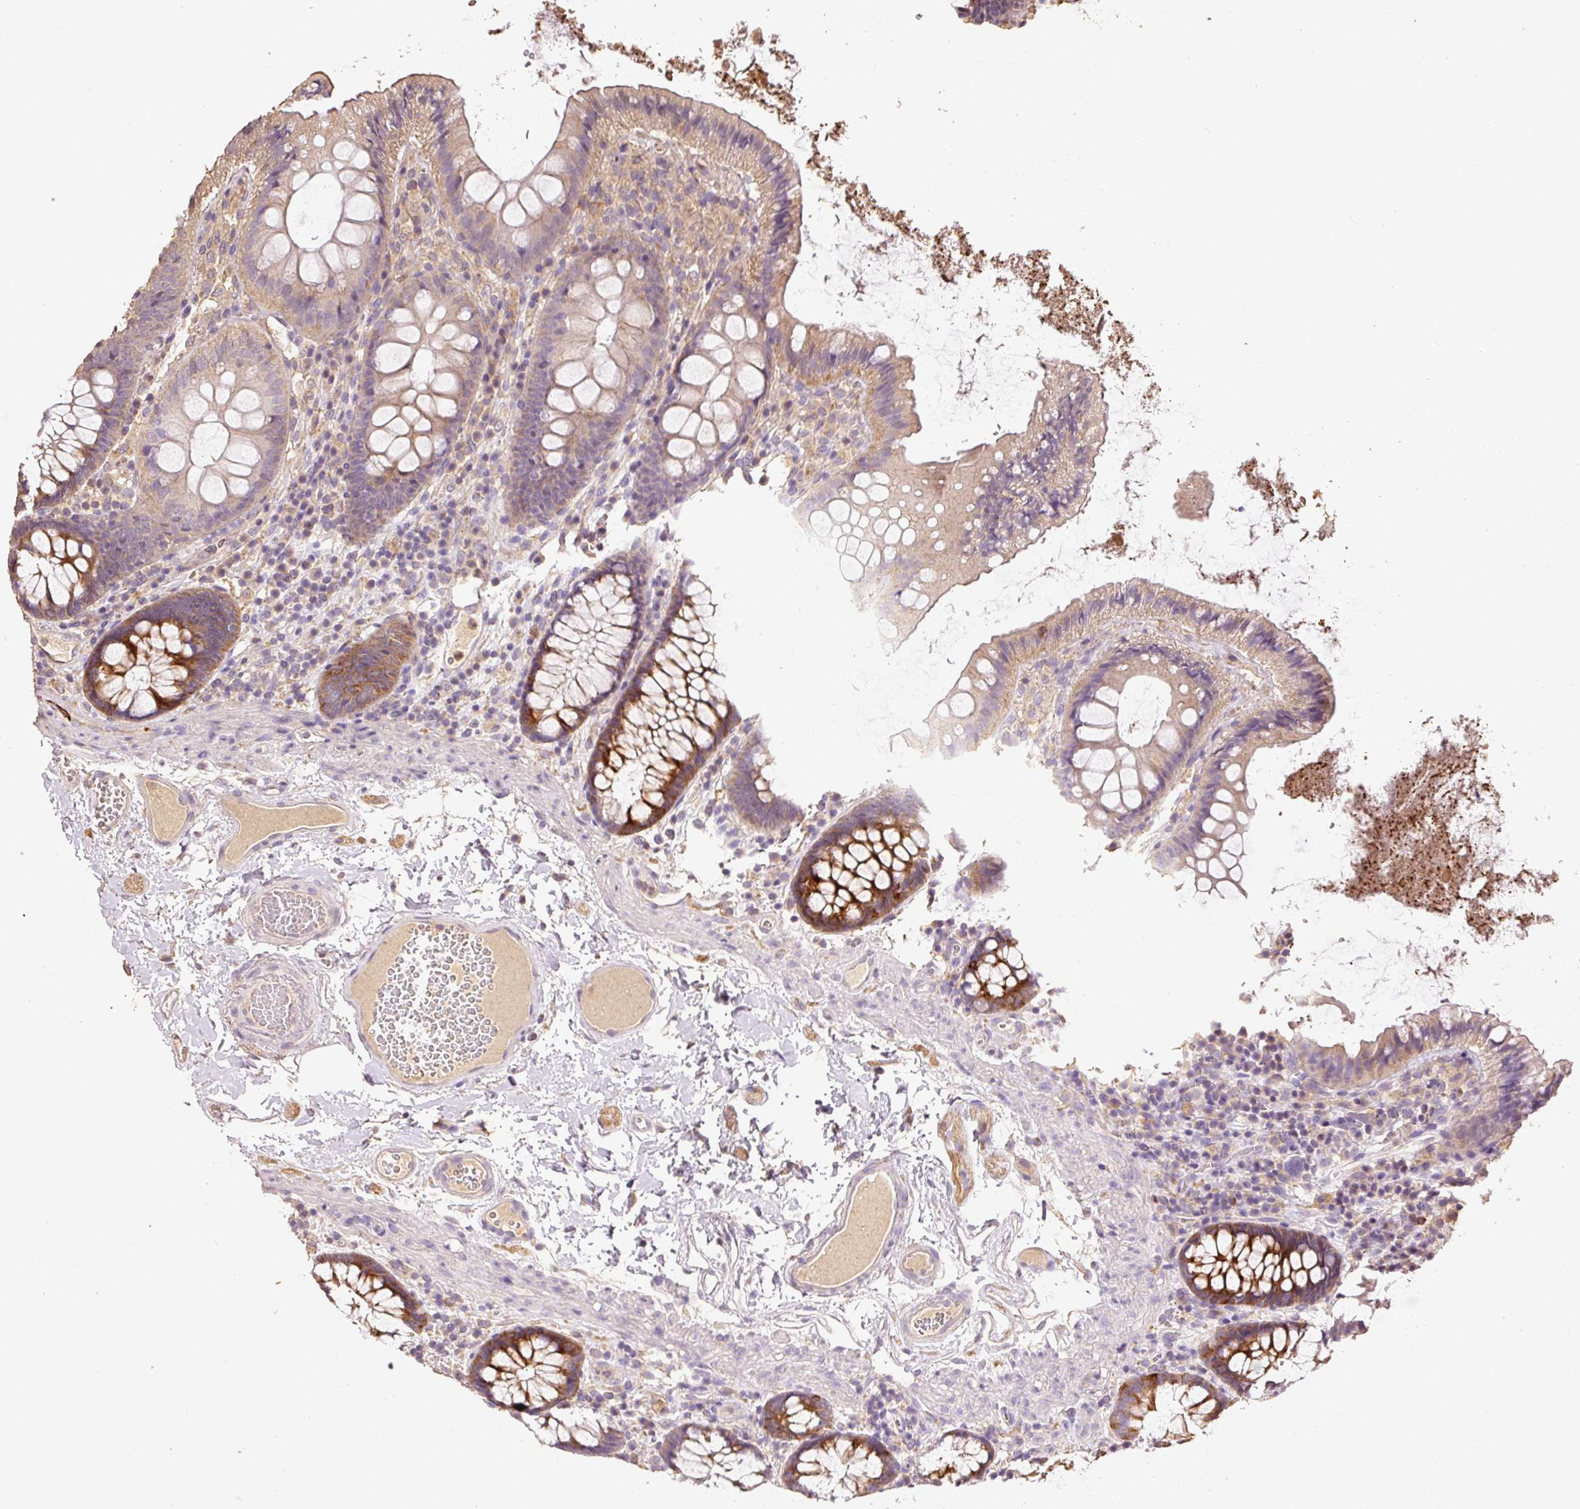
{"staining": {"intensity": "weak", "quantity": "<25%", "location": "cytoplasmic/membranous"}, "tissue": "colon", "cell_type": "Endothelial cells", "image_type": "normal", "snomed": [{"axis": "morphology", "description": "Normal tissue, NOS"}, {"axis": "topography", "description": "Colon"}], "caption": "Immunohistochemistry (IHC) of normal human colon reveals no positivity in endothelial cells. The staining is performed using DAB (3,3'-diaminobenzidine) brown chromogen with nuclei counter-stained in using hematoxylin.", "gene": "HERC2", "patient": {"sex": "male", "age": 84}}